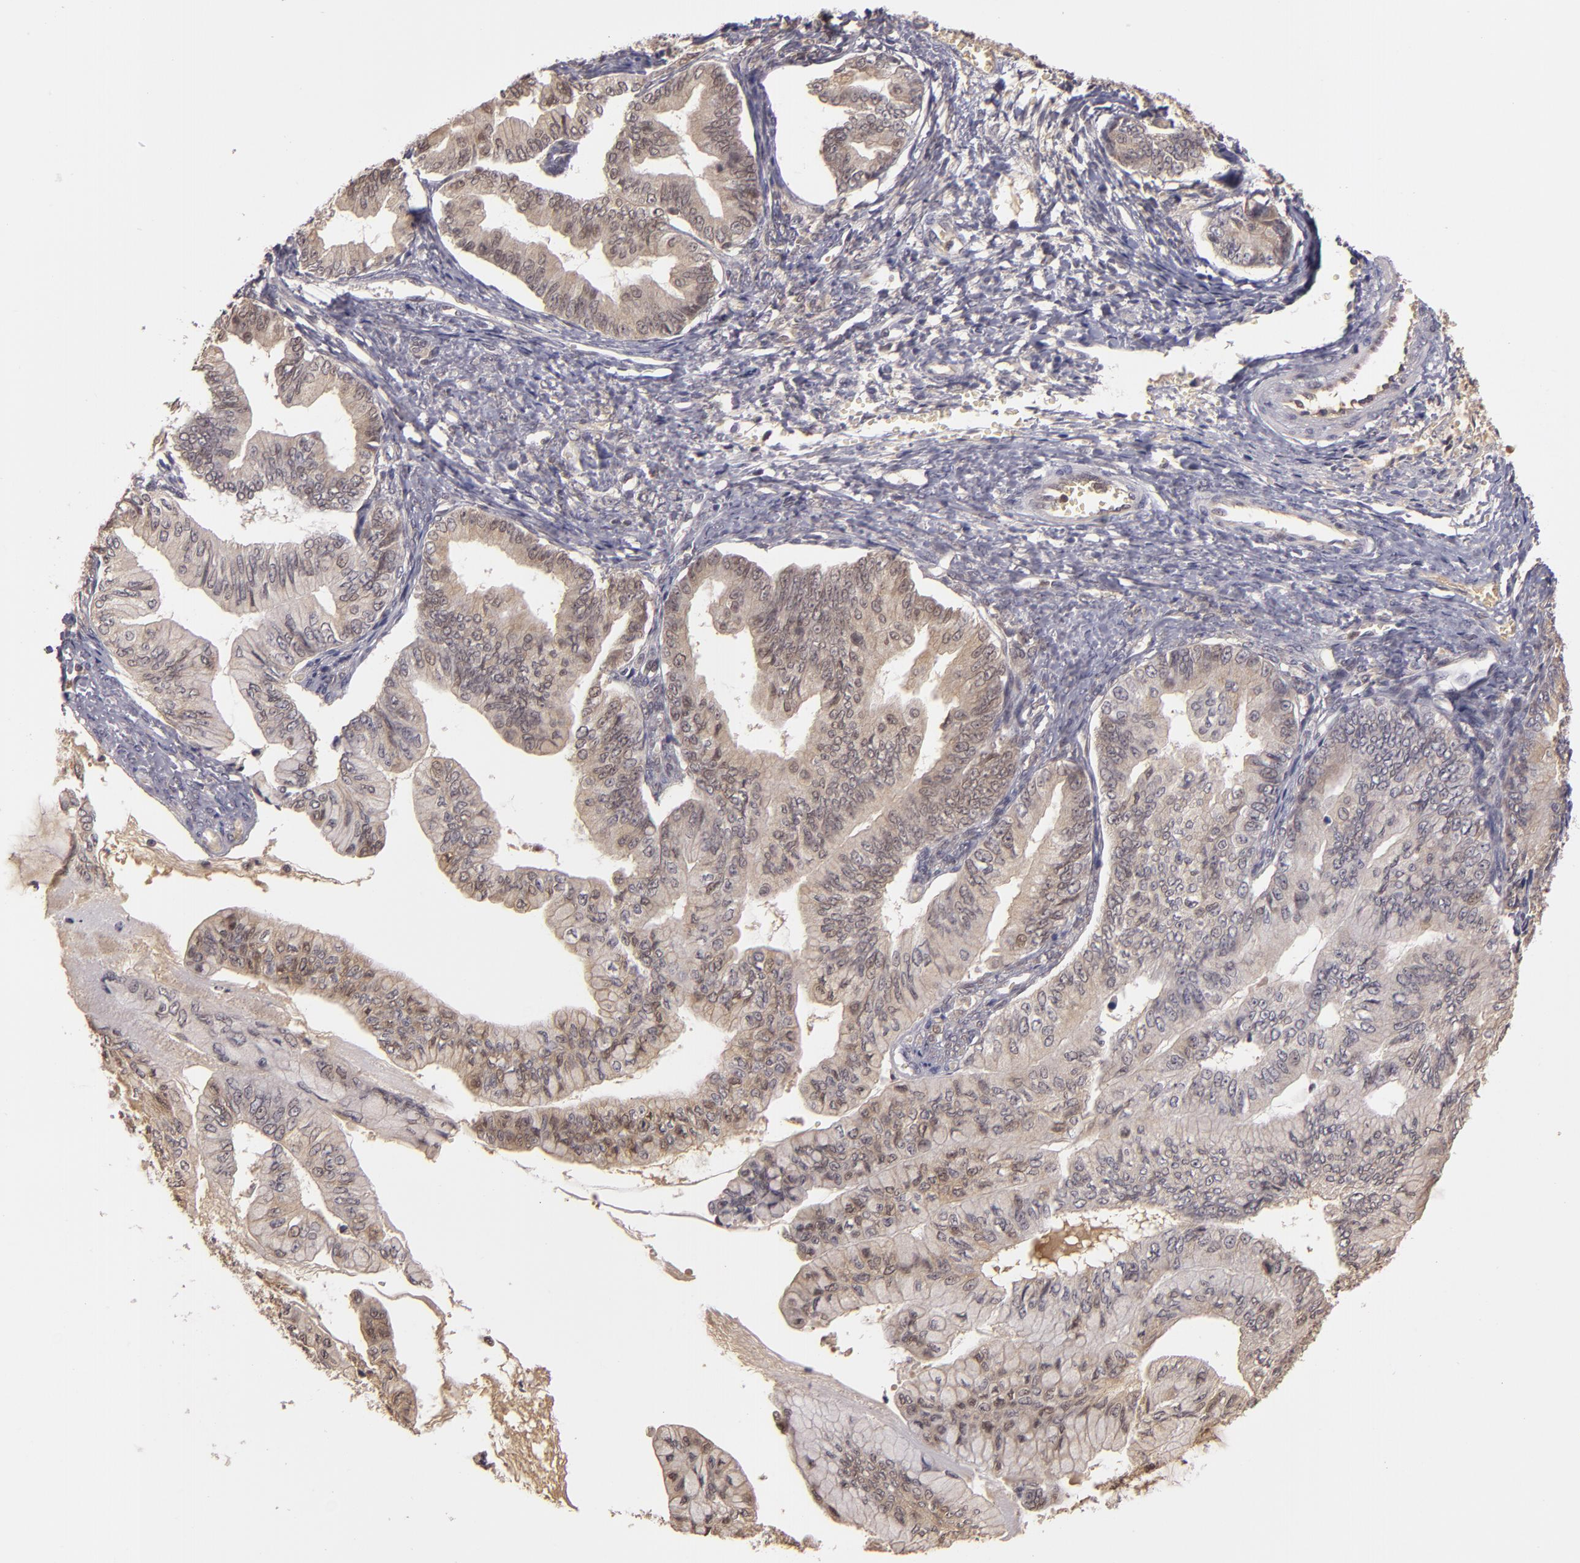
{"staining": {"intensity": "moderate", "quantity": "25%-75%", "location": "cytoplasmic/membranous"}, "tissue": "ovarian cancer", "cell_type": "Tumor cells", "image_type": "cancer", "snomed": [{"axis": "morphology", "description": "Cystadenocarcinoma, mucinous, NOS"}, {"axis": "topography", "description": "Ovary"}], "caption": "Immunohistochemistry histopathology image of neoplastic tissue: ovarian mucinous cystadenocarcinoma stained using IHC shows medium levels of moderate protein expression localized specifically in the cytoplasmic/membranous of tumor cells, appearing as a cytoplasmic/membranous brown color.", "gene": "LRG1", "patient": {"sex": "female", "age": 36}}